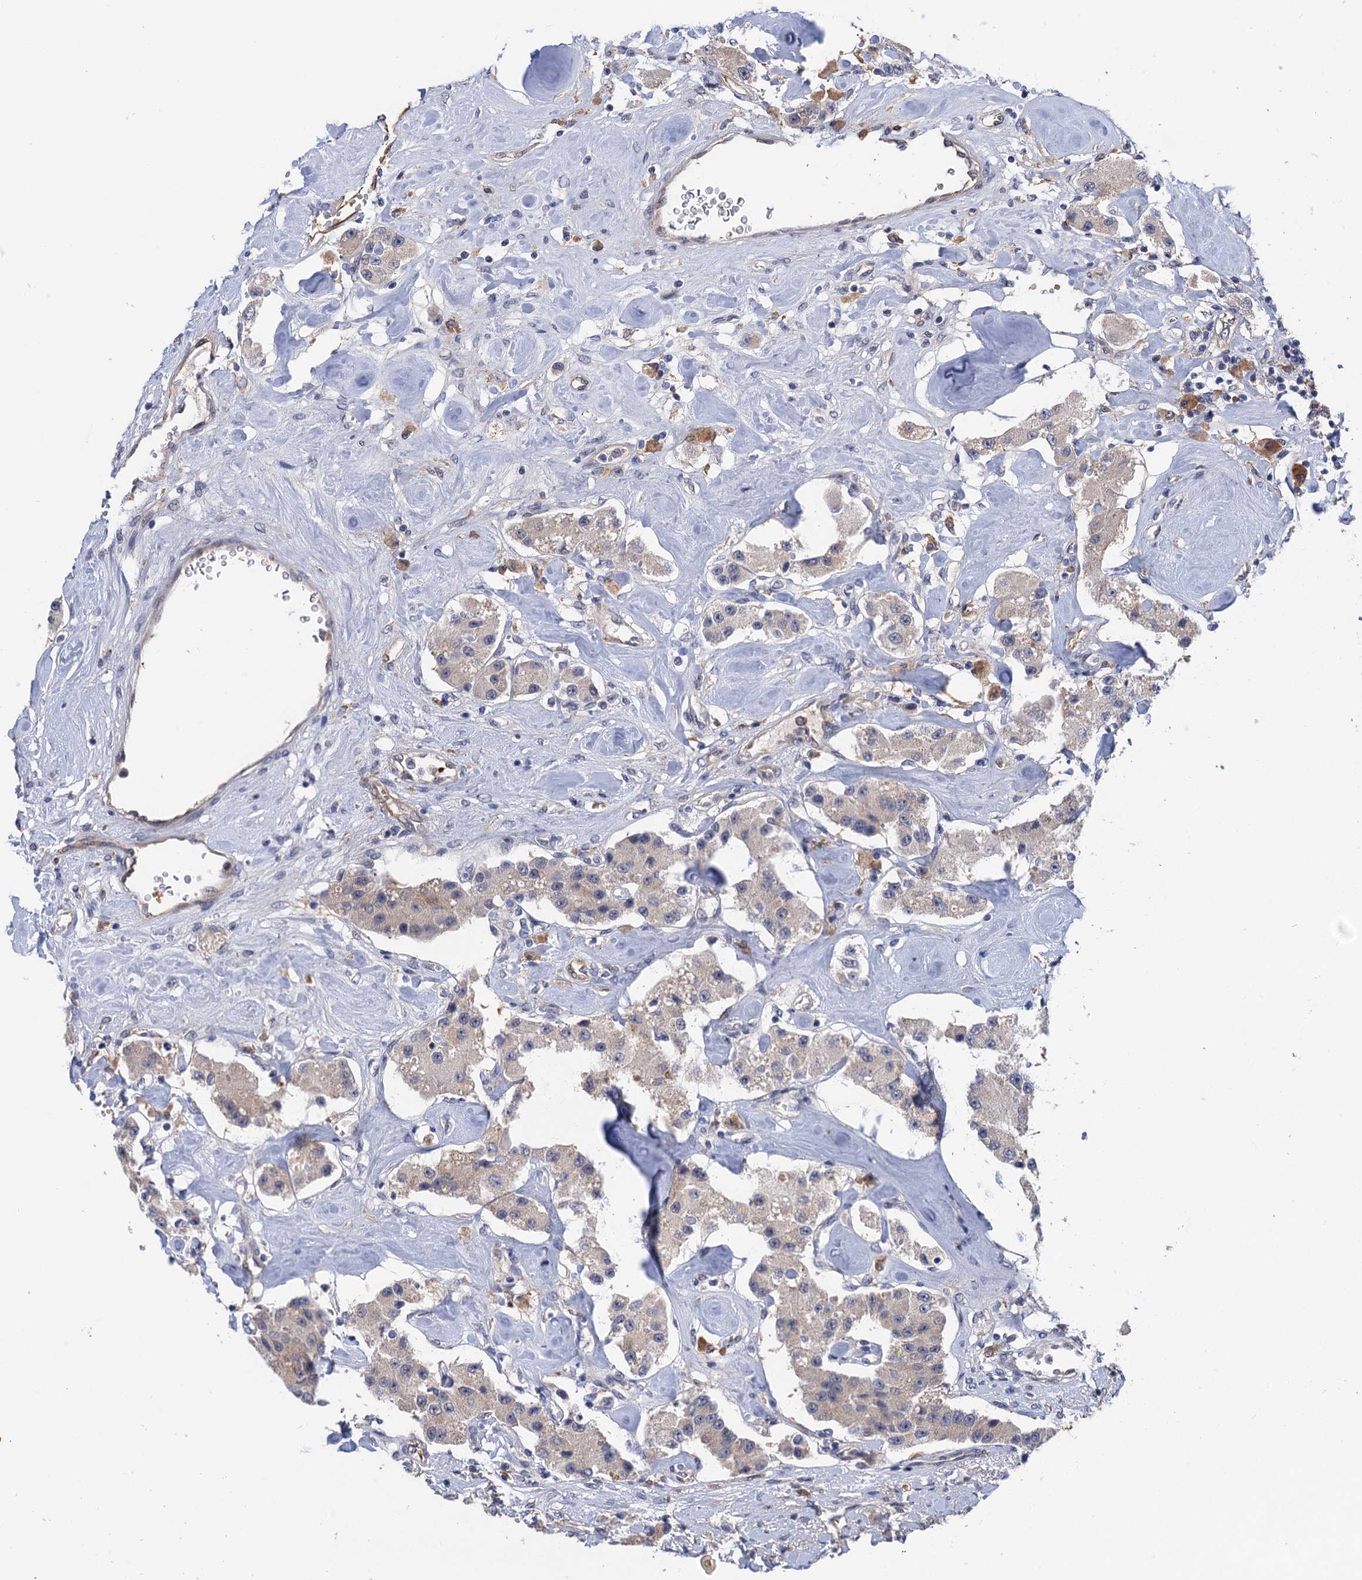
{"staining": {"intensity": "weak", "quantity": "<25%", "location": "cytoplasmic/membranous"}, "tissue": "carcinoid", "cell_type": "Tumor cells", "image_type": "cancer", "snomed": [{"axis": "morphology", "description": "Carcinoid, malignant, NOS"}, {"axis": "topography", "description": "Pancreas"}], "caption": "Immunohistochemistry of human carcinoid (malignant) exhibits no expression in tumor cells.", "gene": "NEK8", "patient": {"sex": "male", "age": 41}}